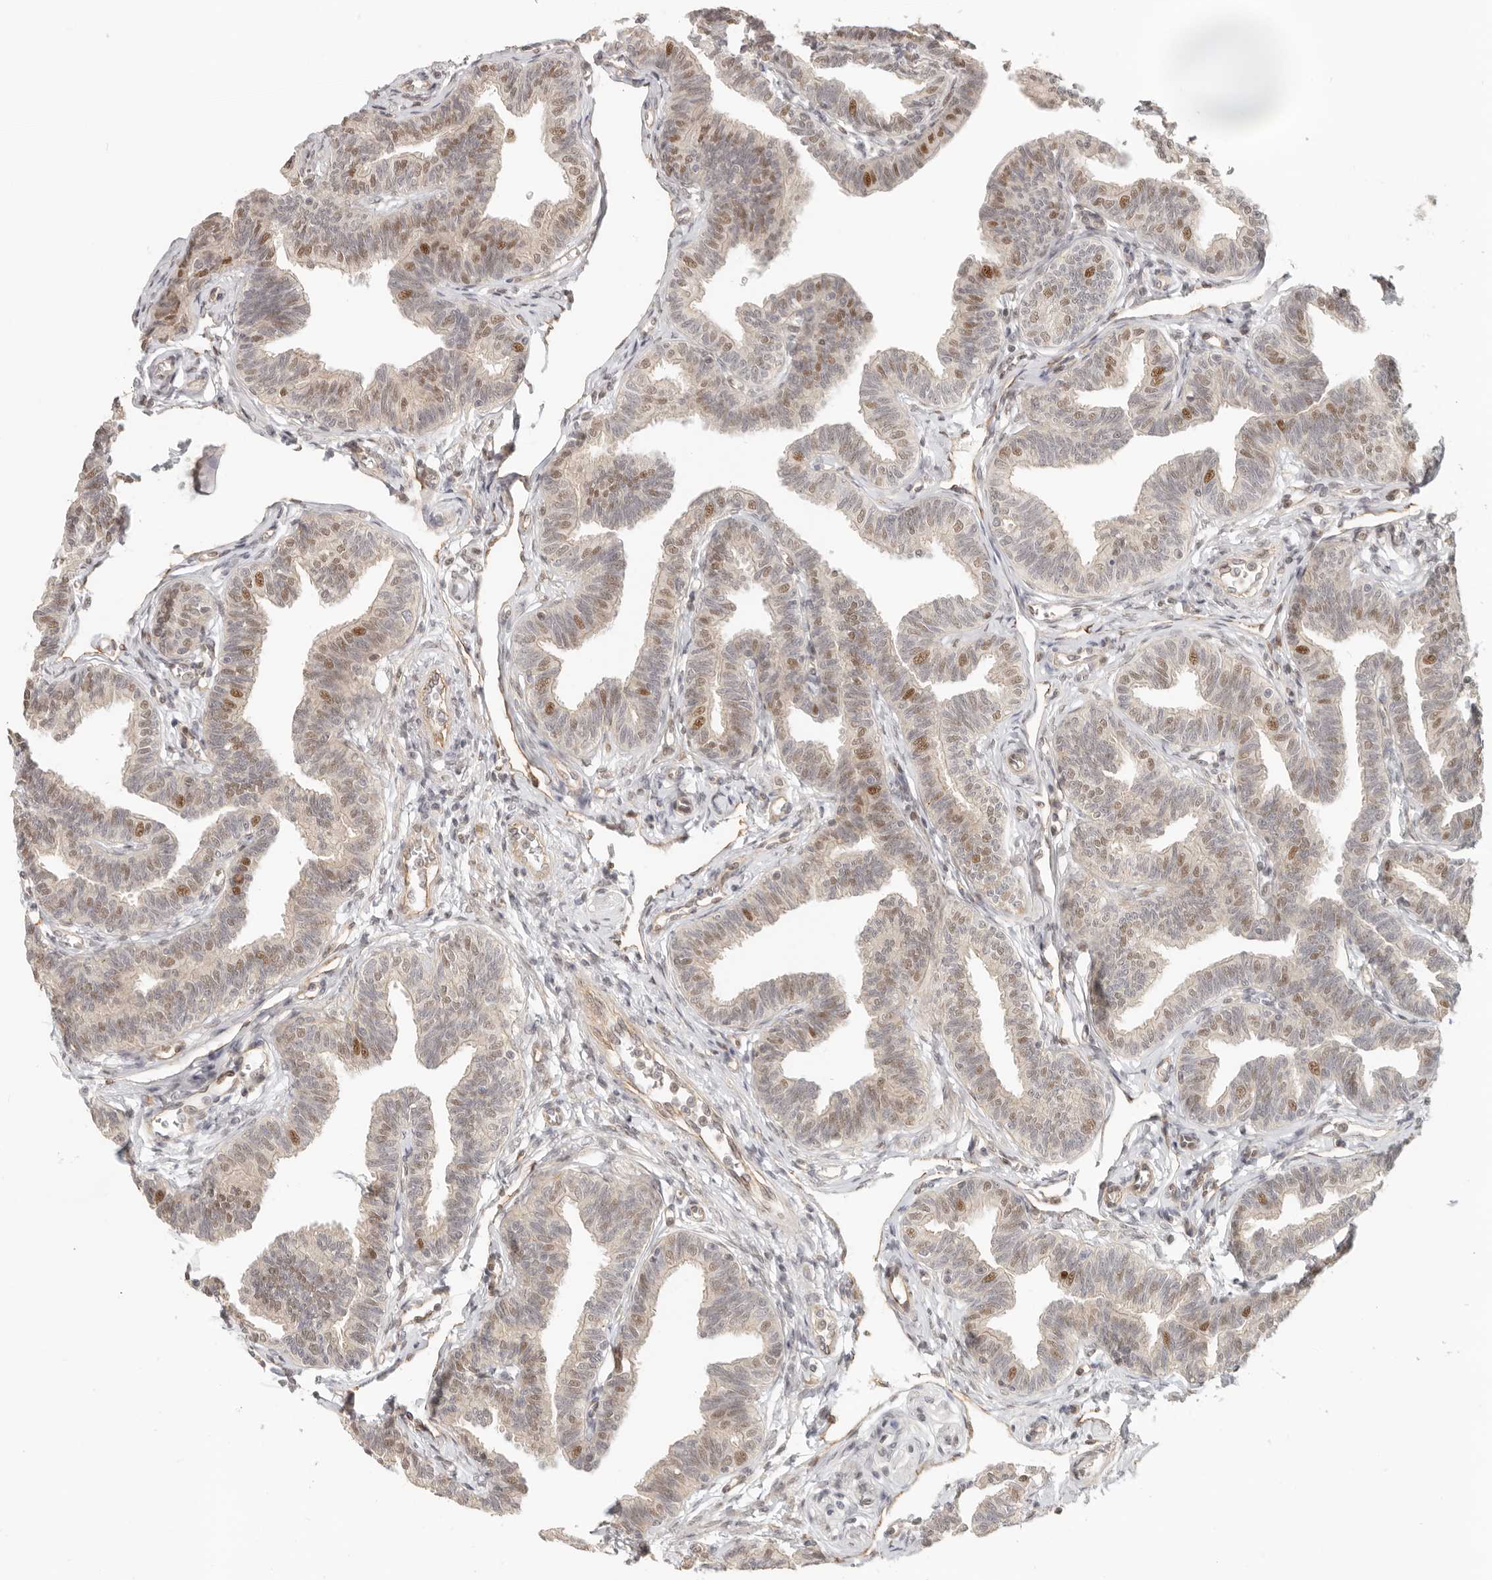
{"staining": {"intensity": "weak", "quantity": "25%-75%", "location": "cytoplasmic/membranous,nuclear"}, "tissue": "fallopian tube", "cell_type": "Glandular cells", "image_type": "normal", "snomed": [{"axis": "morphology", "description": "Normal tissue, NOS"}, {"axis": "topography", "description": "Fallopian tube"}, {"axis": "topography", "description": "Ovary"}], "caption": "Immunohistochemical staining of normal fallopian tube exhibits low levels of weak cytoplasmic/membranous,nuclear expression in approximately 25%-75% of glandular cells.", "gene": "TUFT1", "patient": {"sex": "female", "age": 23}}